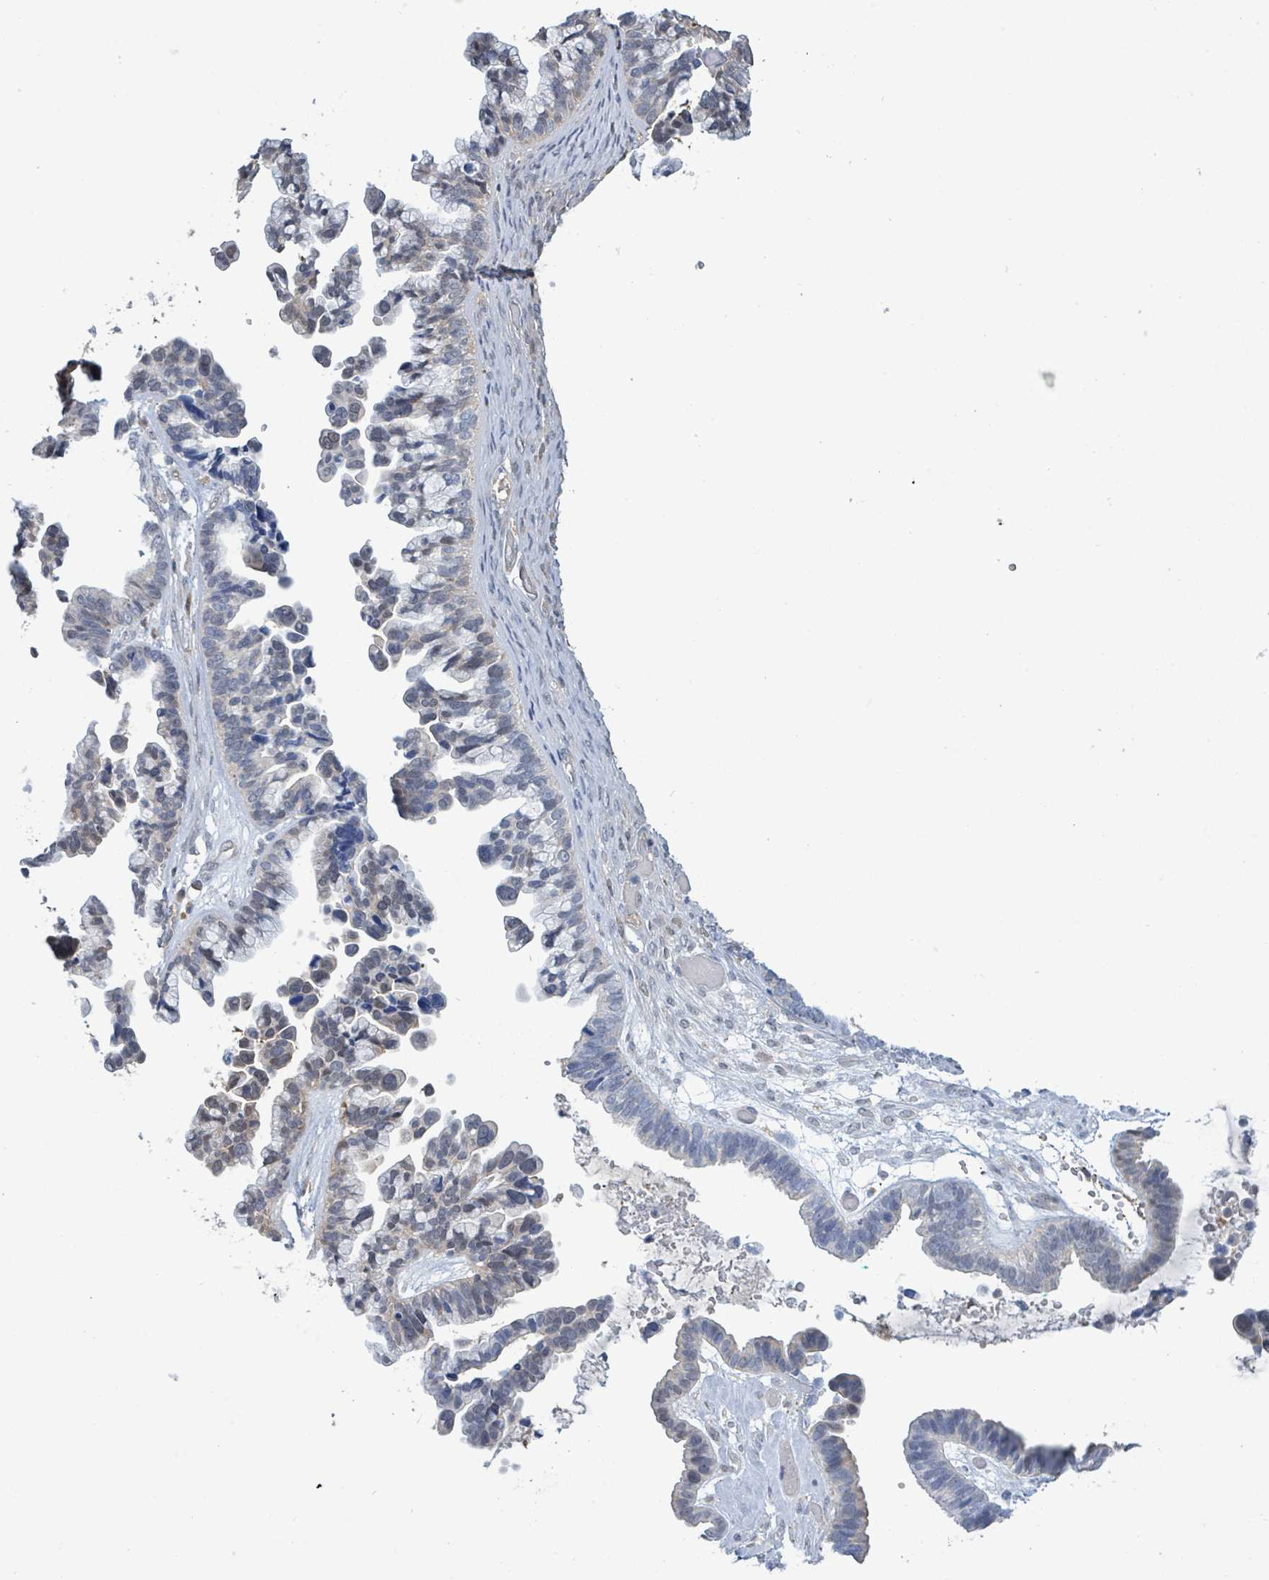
{"staining": {"intensity": "negative", "quantity": "none", "location": "none"}, "tissue": "ovarian cancer", "cell_type": "Tumor cells", "image_type": "cancer", "snomed": [{"axis": "morphology", "description": "Cystadenocarcinoma, serous, NOS"}, {"axis": "topography", "description": "Ovary"}], "caption": "Tumor cells show no significant protein positivity in ovarian serous cystadenocarcinoma. (DAB (3,3'-diaminobenzidine) IHC with hematoxylin counter stain).", "gene": "PGAM1", "patient": {"sex": "female", "age": 56}}